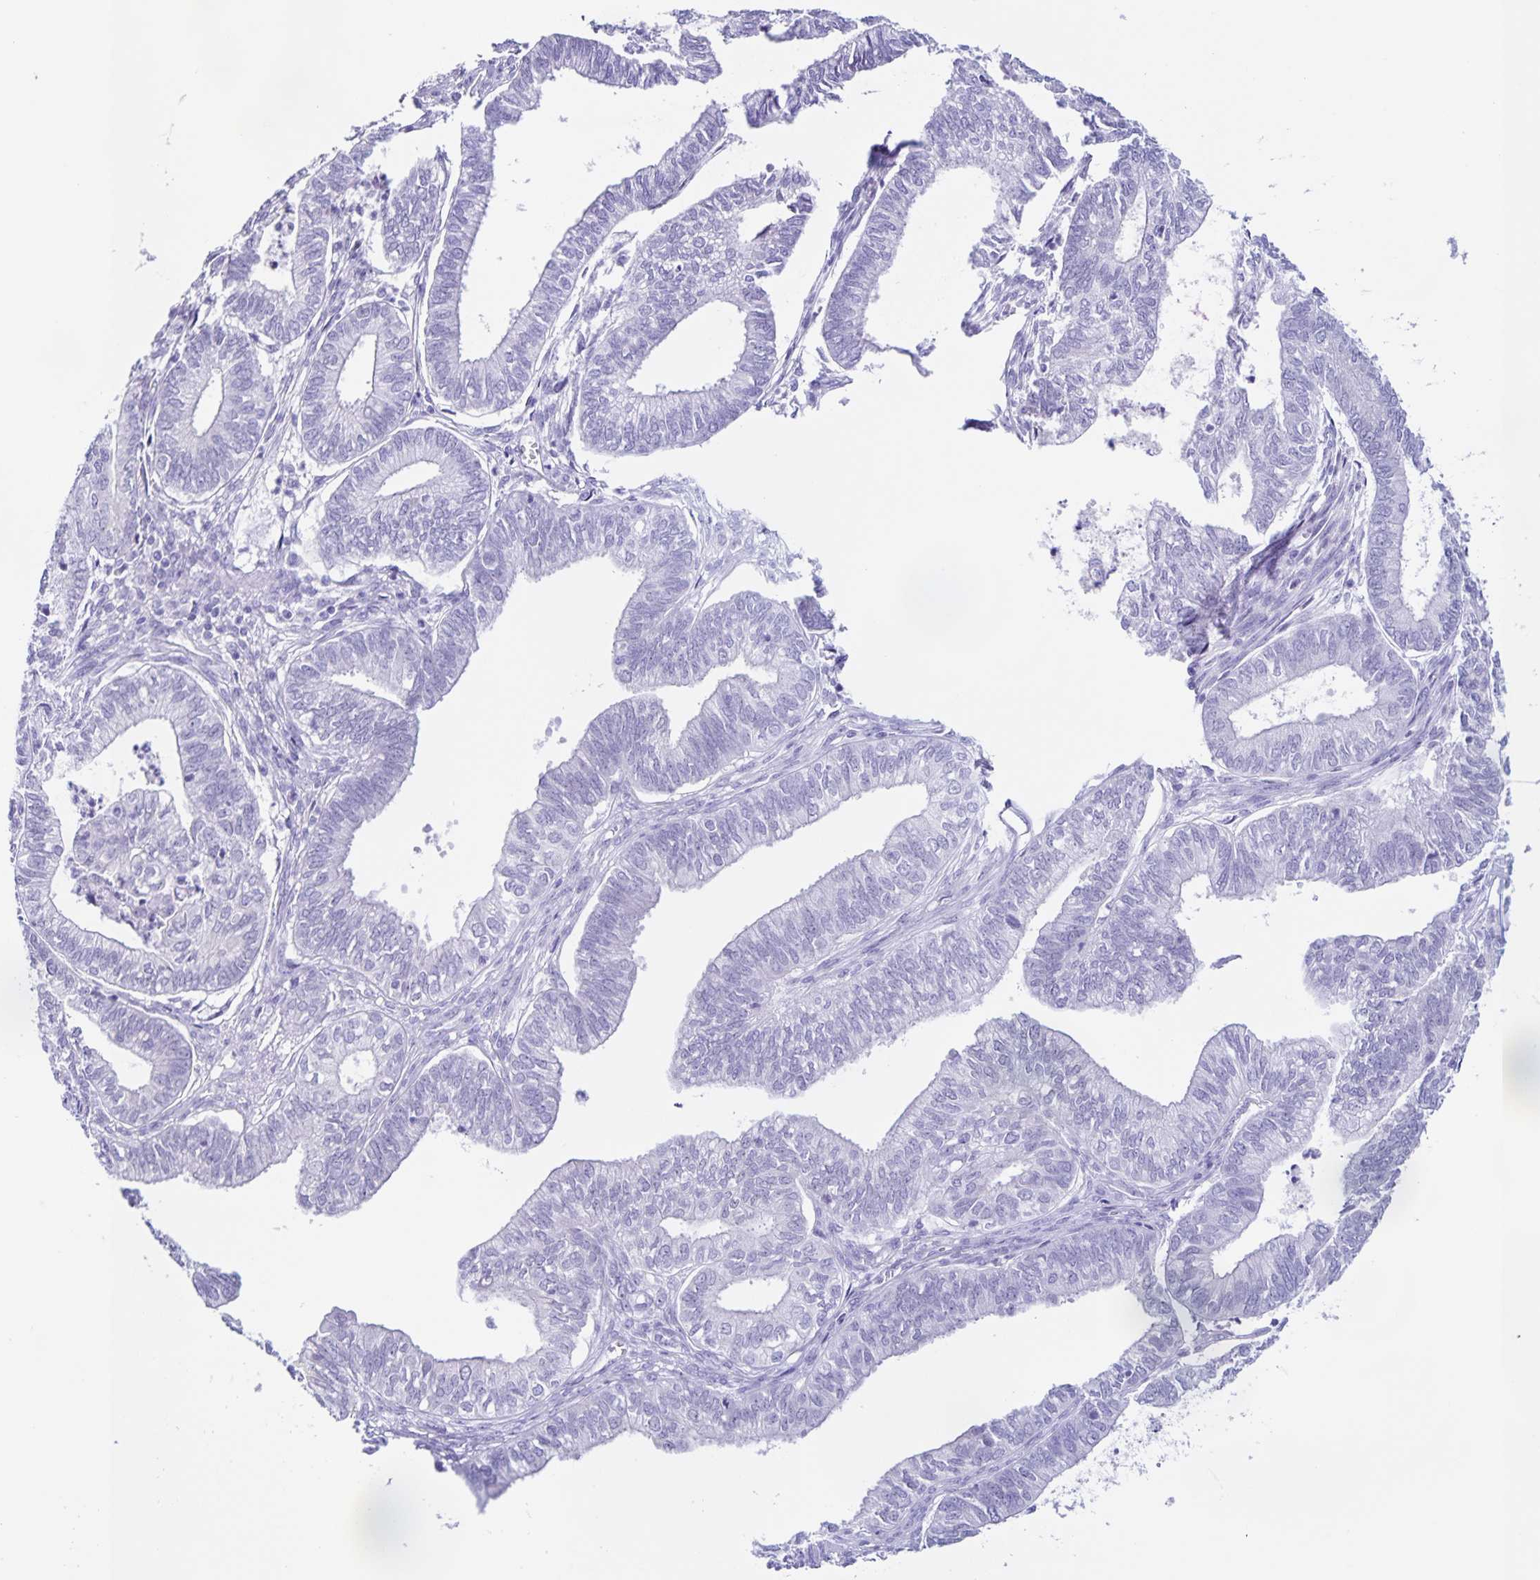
{"staining": {"intensity": "negative", "quantity": "none", "location": "none"}, "tissue": "ovarian cancer", "cell_type": "Tumor cells", "image_type": "cancer", "snomed": [{"axis": "morphology", "description": "Carcinoma, endometroid"}, {"axis": "topography", "description": "Ovary"}], "caption": "This is an immunohistochemistry histopathology image of ovarian endometroid carcinoma. There is no expression in tumor cells.", "gene": "FAM170A", "patient": {"sex": "female", "age": 64}}